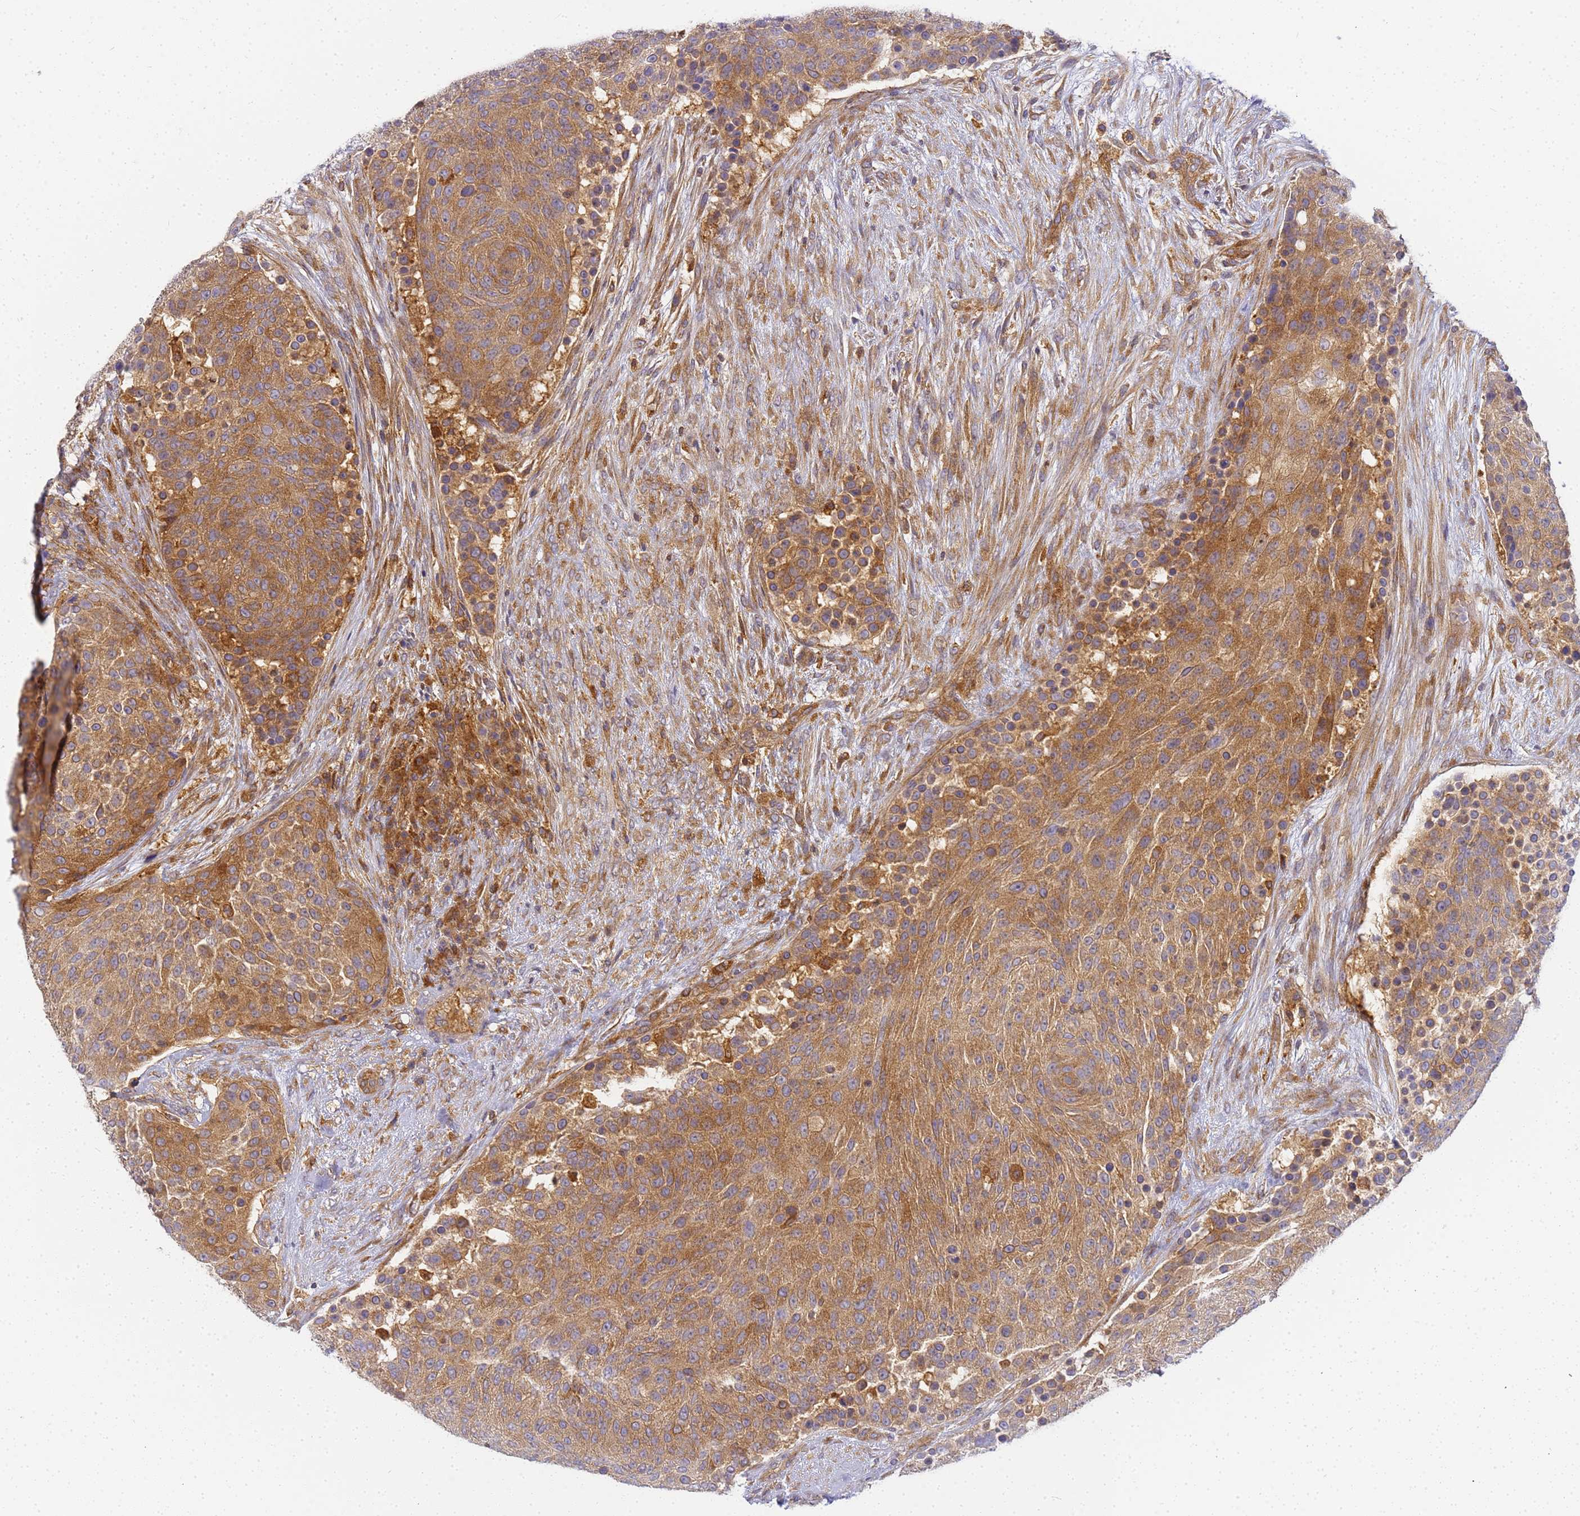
{"staining": {"intensity": "moderate", "quantity": ">75%", "location": "cytoplasmic/membranous"}, "tissue": "urothelial cancer", "cell_type": "Tumor cells", "image_type": "cancer", "snomed": [{"axis": "morphology", "description": "Urothelial carcinoma, High grade"}, {"axis": "topography", "description": "Urinary bladder"}], "caption": "This is an image of immunohistochemistry staining of urothelial carcinoma (high-grade), which shows moderate positivity in the cytoplasmic/membranous of tumor cells.", "gene": "CHM", "patient": {"sex": "female", "age": 63}}